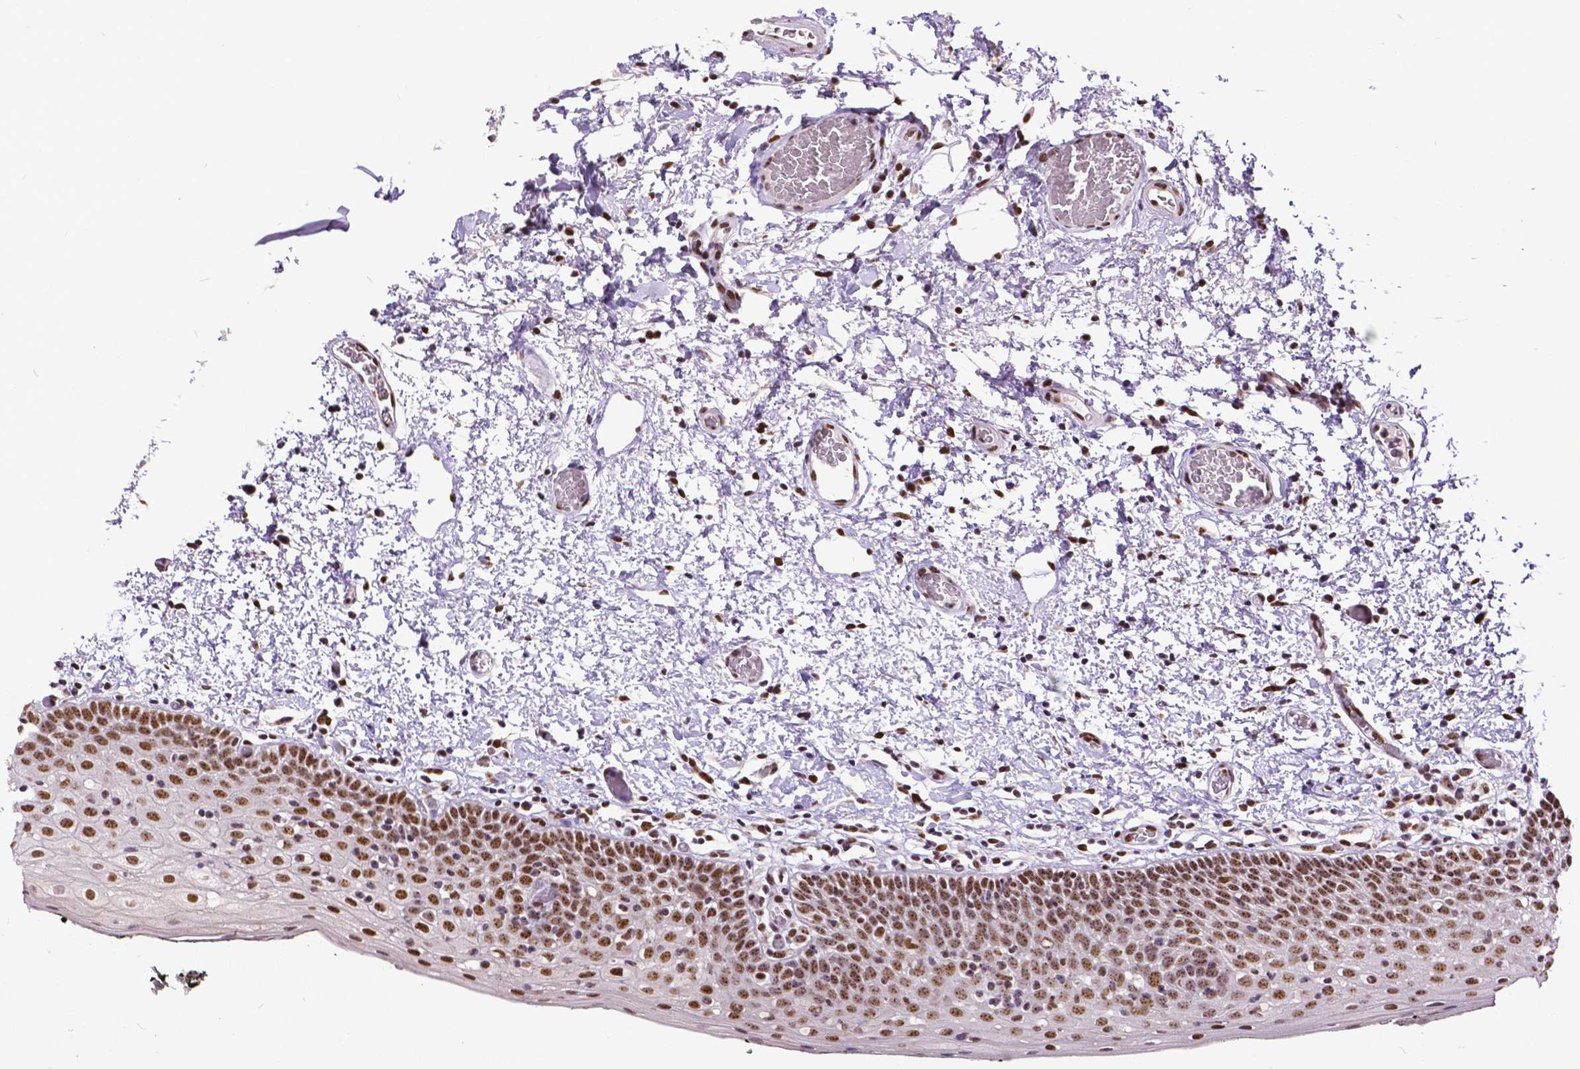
{"staining": {"intensity": "moderate", "quantity": ">75%", "location": "nuclear"}, "tissue": "oral mucosa", "cell_type": "Squamous epithelial cells", "image_type": "normal", "snomed": [{"axis": "morphology", "description": "Normal tissue, NOS"}, {"axis": "morphology", "description": "Squamous cell carcinoma, NOS"}, {"axis": "topography", "description": "Oral tissue"}, {"axis": "topography", "description": "Head-Neck"}], "caption": "Immunohistochemistry of benign oral mucosa reveals medium levels of moderate nuclear positivity in approximately >75% of squamous epithelial cells. (IHC, brightfield microscopy, high magnification).", "gene": "ATRX", "patient": {"sex": "male", "age": 69}}